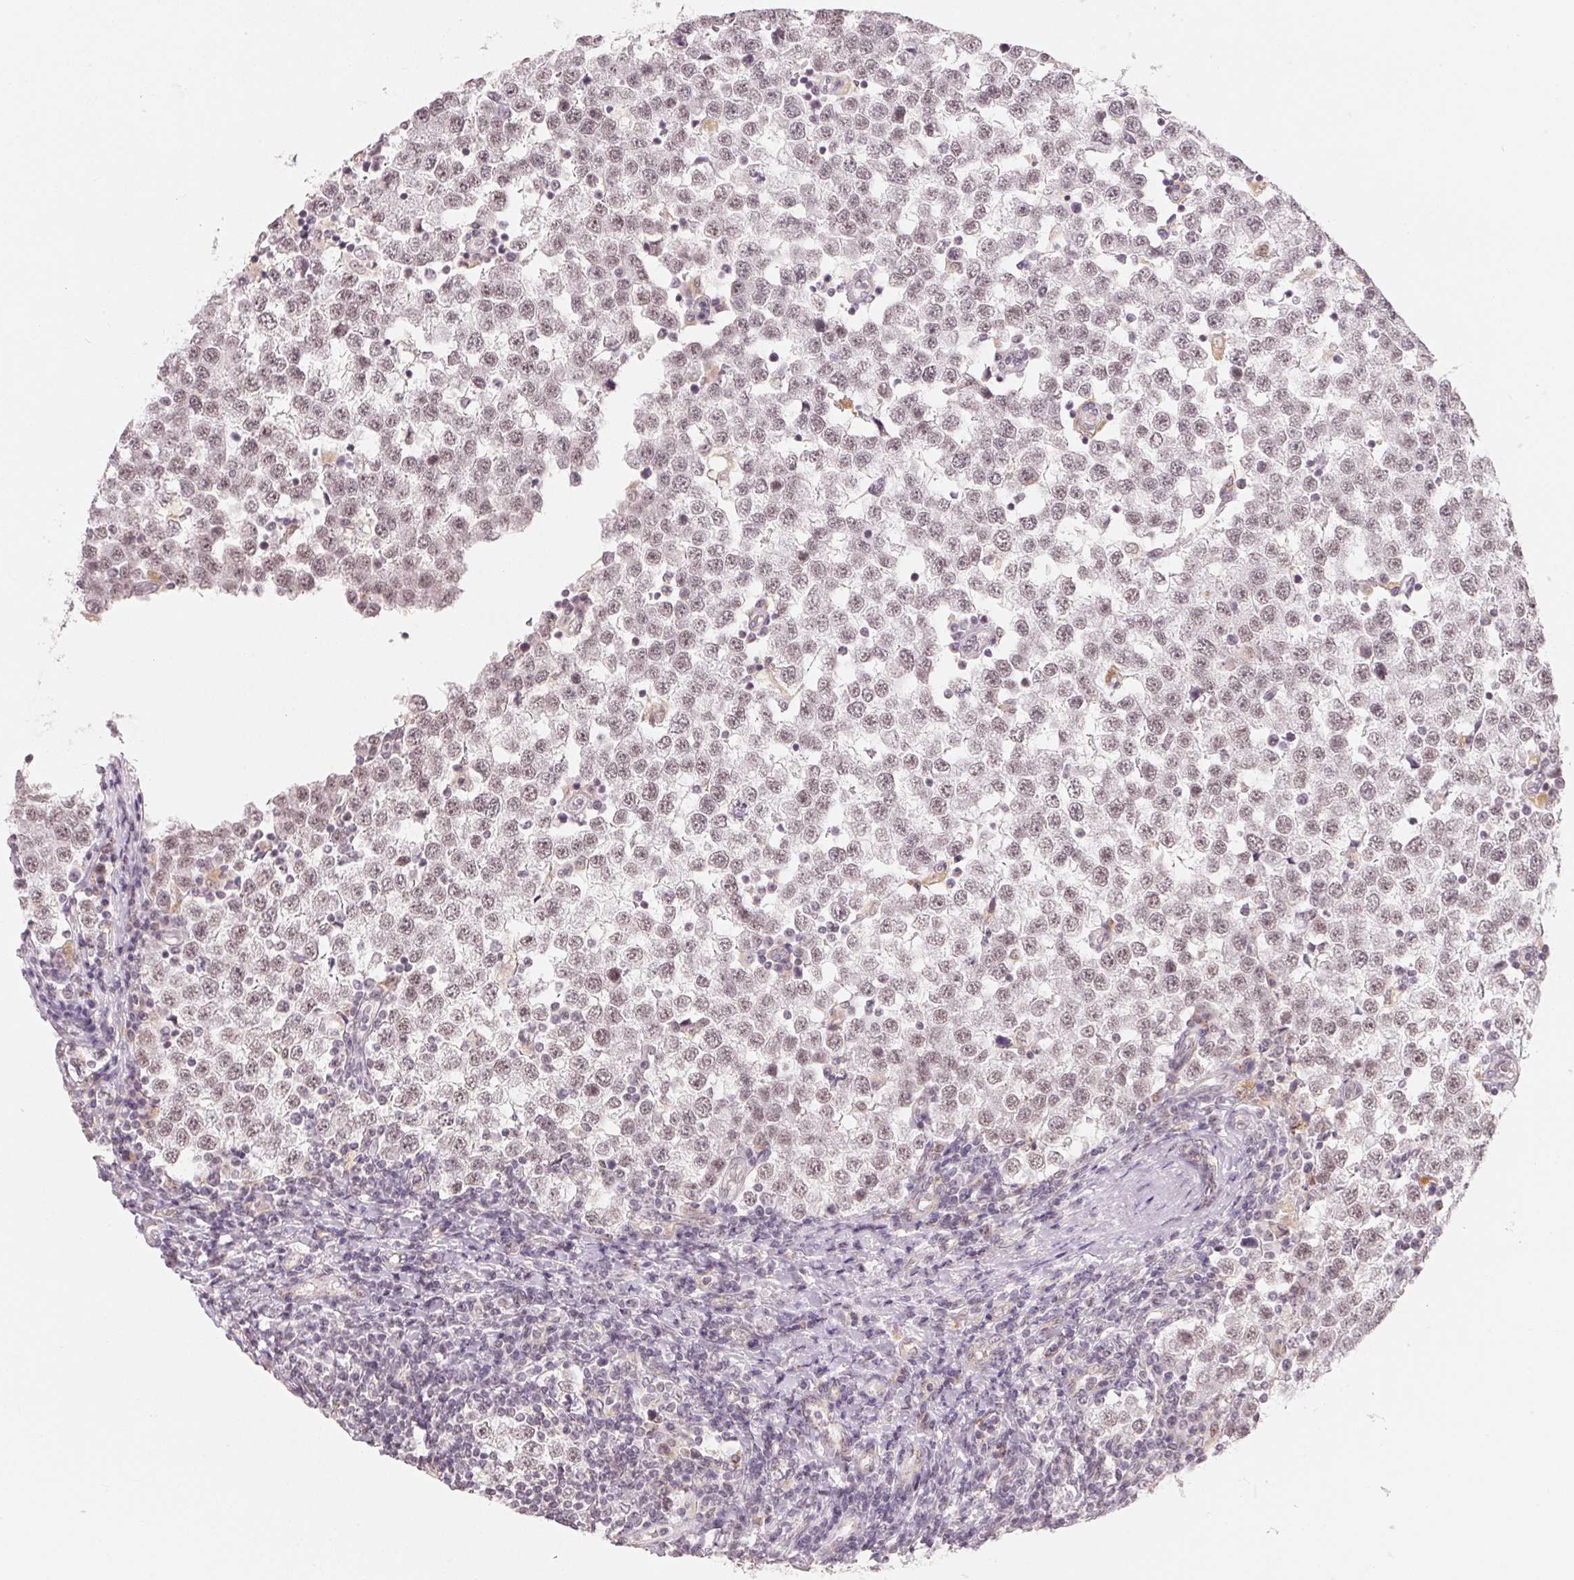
{"staining": {"intensity": "weak", "quantity": "25%-75%", "location": "nuclear"}, "tissue": "testis cancer", "cell_type": "Tumor cells", "image_type": "cancer", "snomed": [{"axis": "morphology", "description": "Seminoma, NOS"}, {"axis": "topography", "description": "Testis"}], "caption": "Testis cancer stained with a protein marker displays weak staining in tumor cells.", "gene": "NXF3", "patient": {"sex": "male", "age": 34}}